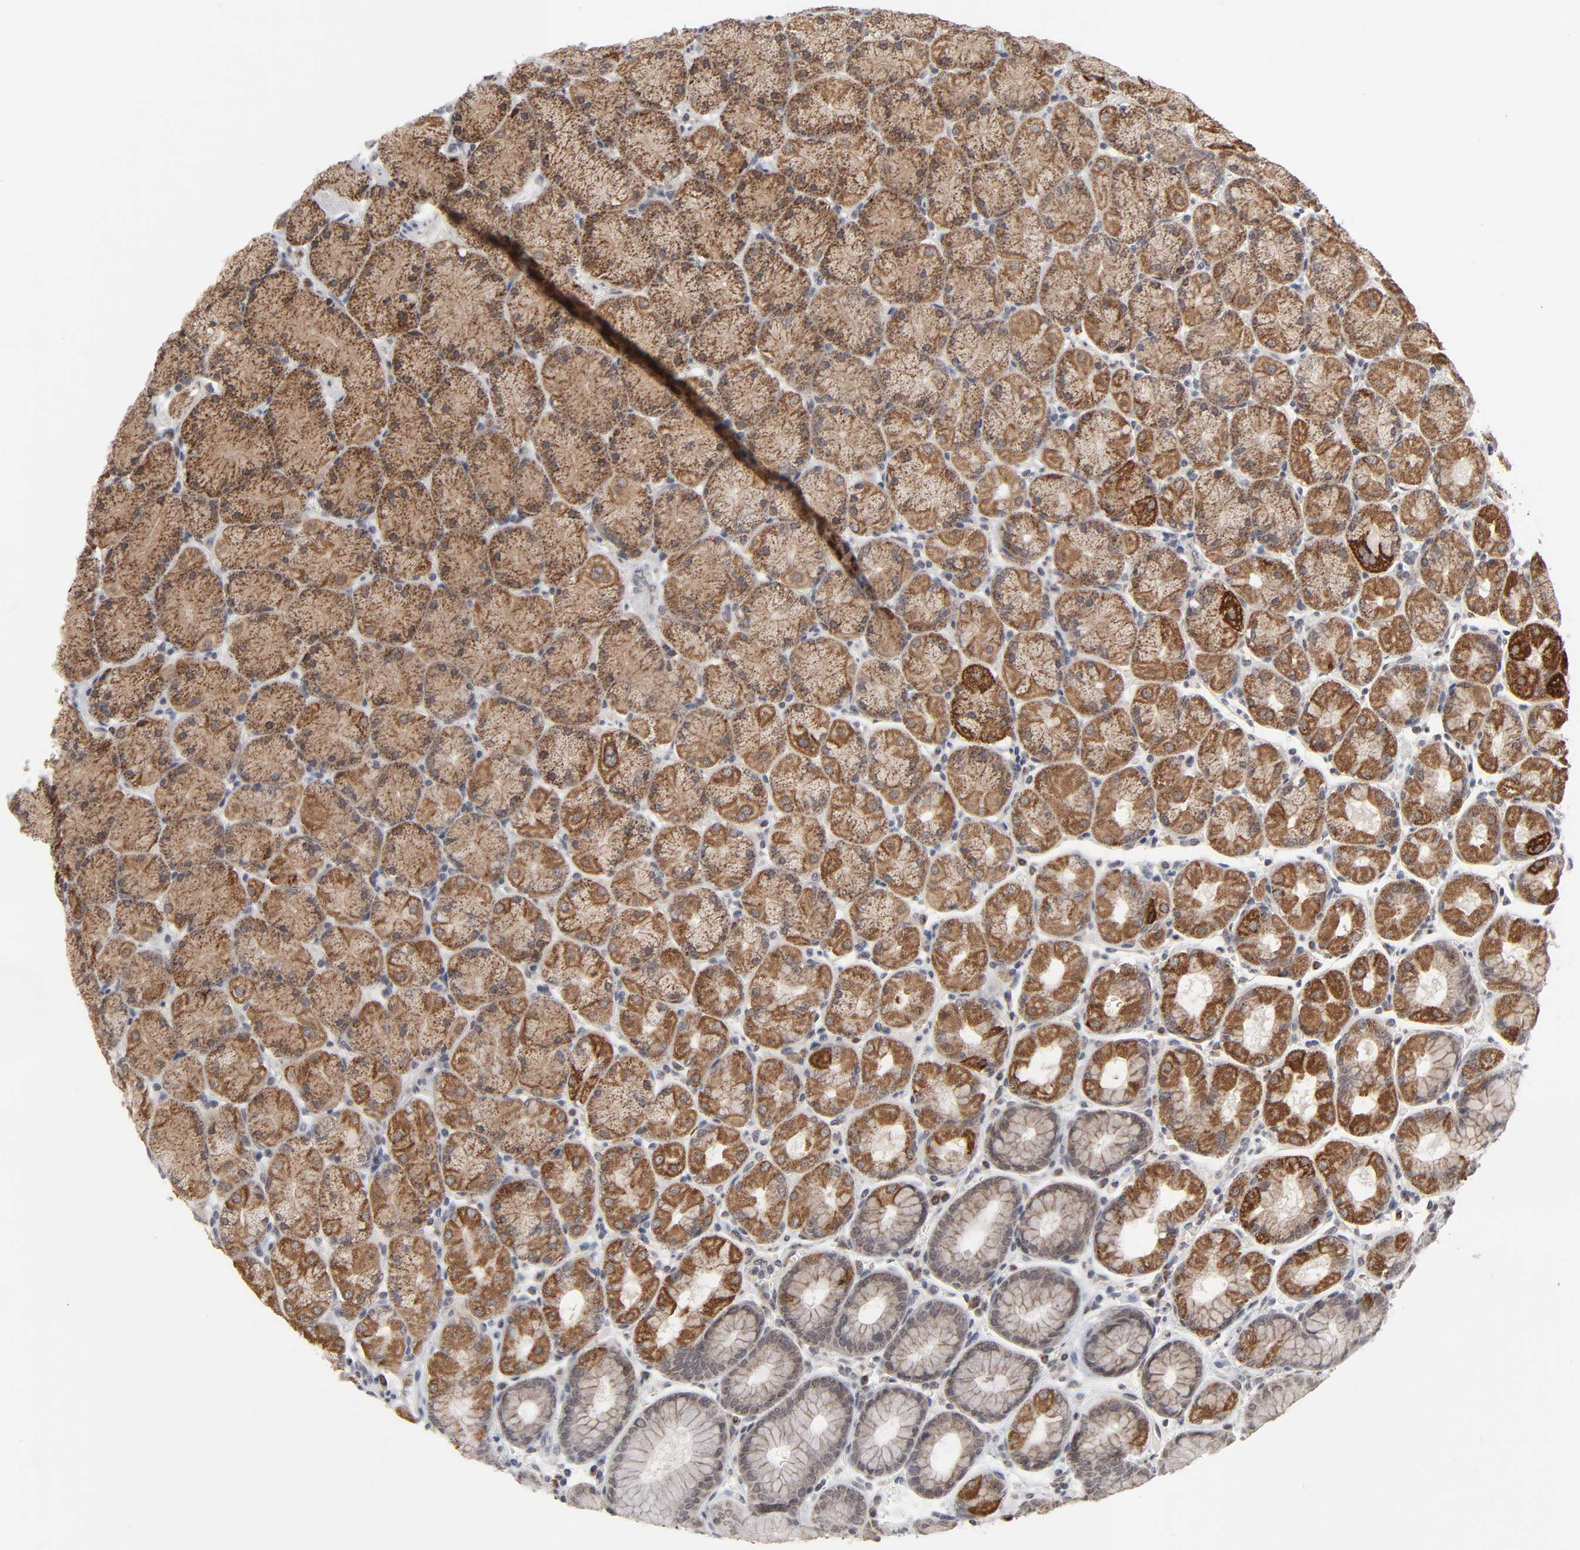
{"staining": {"intensity": "strong", "quantity": ">75%", "location": "cytoplasmic/membranous"}, "tissue": "stomach", "cell_type": "Glandular cells", "image_type": "normal", "snomed": [{"axis": "morphology", "description": "Normal tissue, NOS"}, {"axis": "topography", "description": "Stomach, upper"}, {"axis": "topography", "description": "Stomach"}], "caption": "Glandular cells exhibit high levels of strong cytoplasmic/membranous positivity in about >75% of cells in unremarkable stomach. Using DAB (3,3'-diaminobenzidine) (brown) and hematoxylin (blue) stains, captured at high magnification using brightfield microscopy.", "gene": "AUH", "patient": {"sex": "male", "age": 76}}